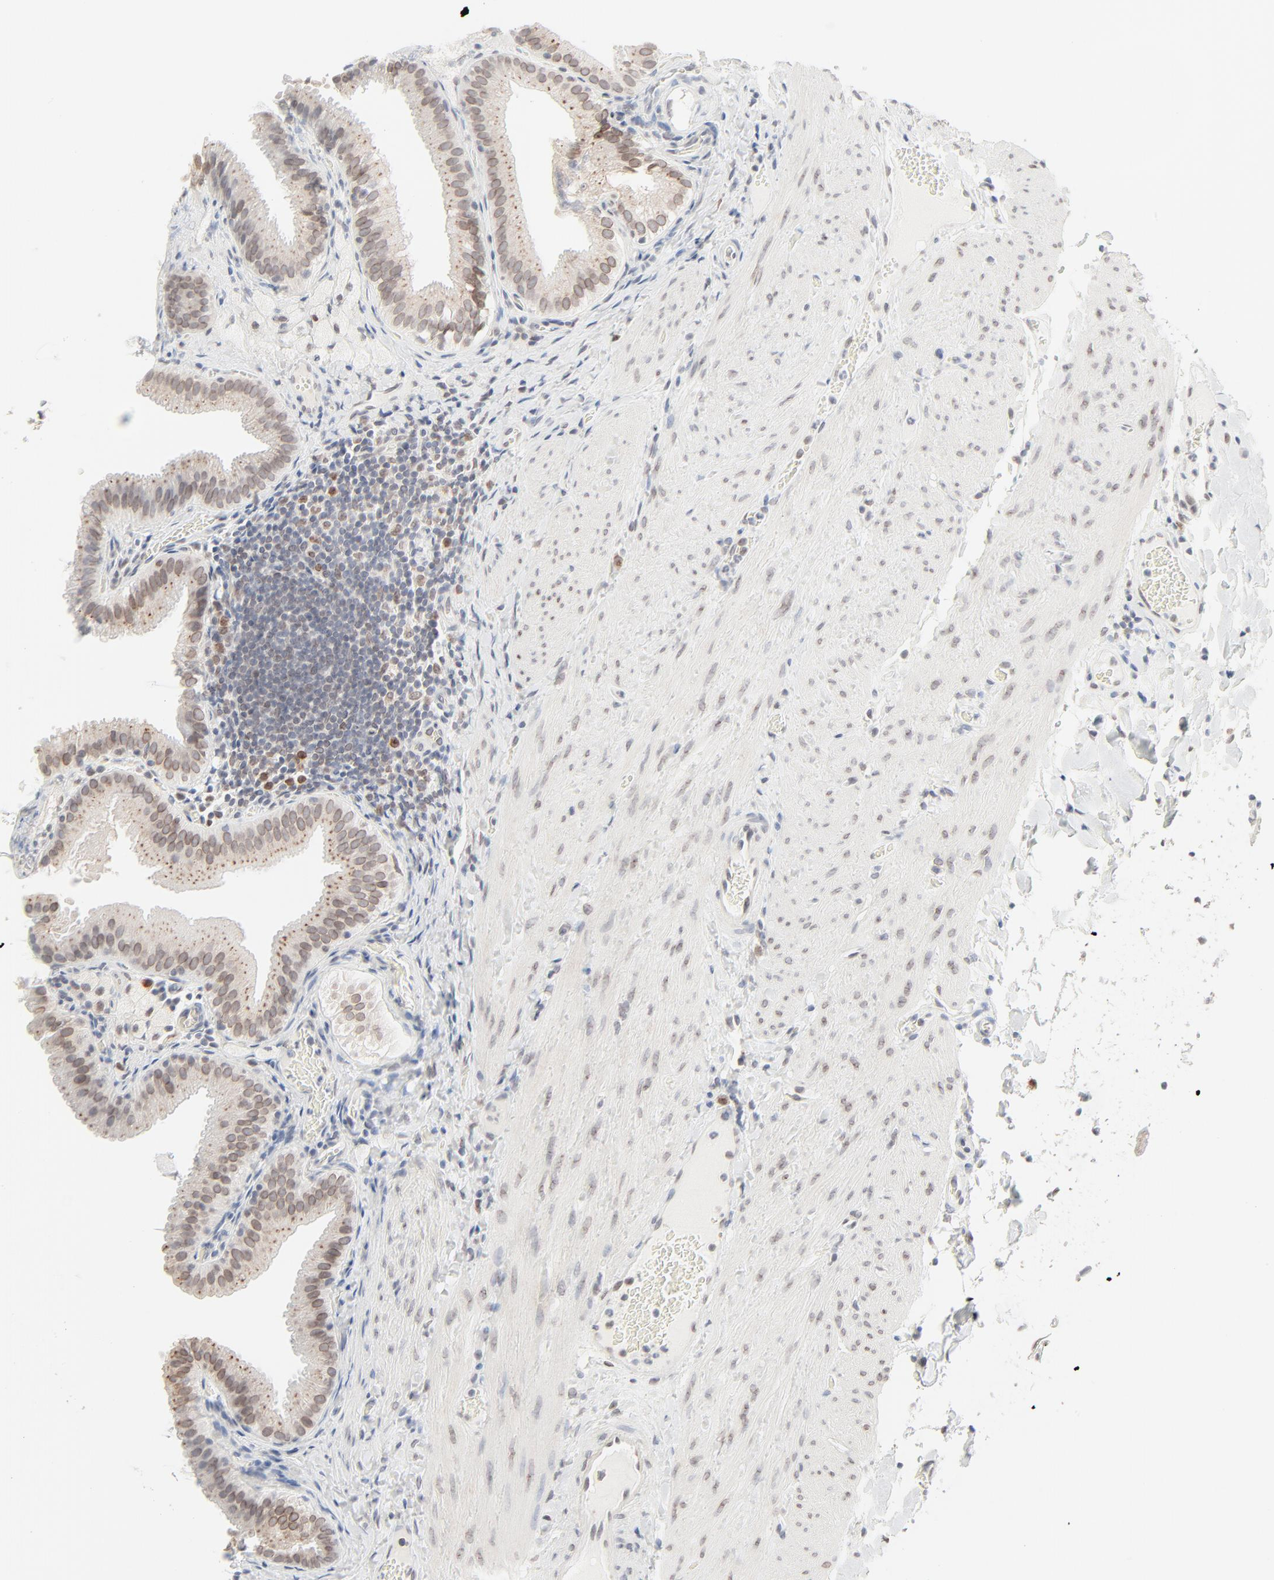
{"staining": {"intensity": "moderate", "quantity": "25%-75%", "location": "cytoplasmic/membranous,nuclear"}, "tissue": "gallbladder", "cell_type": "Glandular cells", "image_type": "normal", "snomed": [{"axis": "morphology", "description": "Normal tissue, NOS"}, {"axis": "topography", "description": "Gallbladder"}], "caption": "Protein expression analysis of normal human gallbladder reveals moderate cytoplasmic/membranous,nuclear positivity in approximately 25%-75% of glandular cells. (brown staining indicates protein expression, while blue staining denotes nuclei).", "gene": "MAD1L1", "patient": {"sex": "female", "age": 24}}